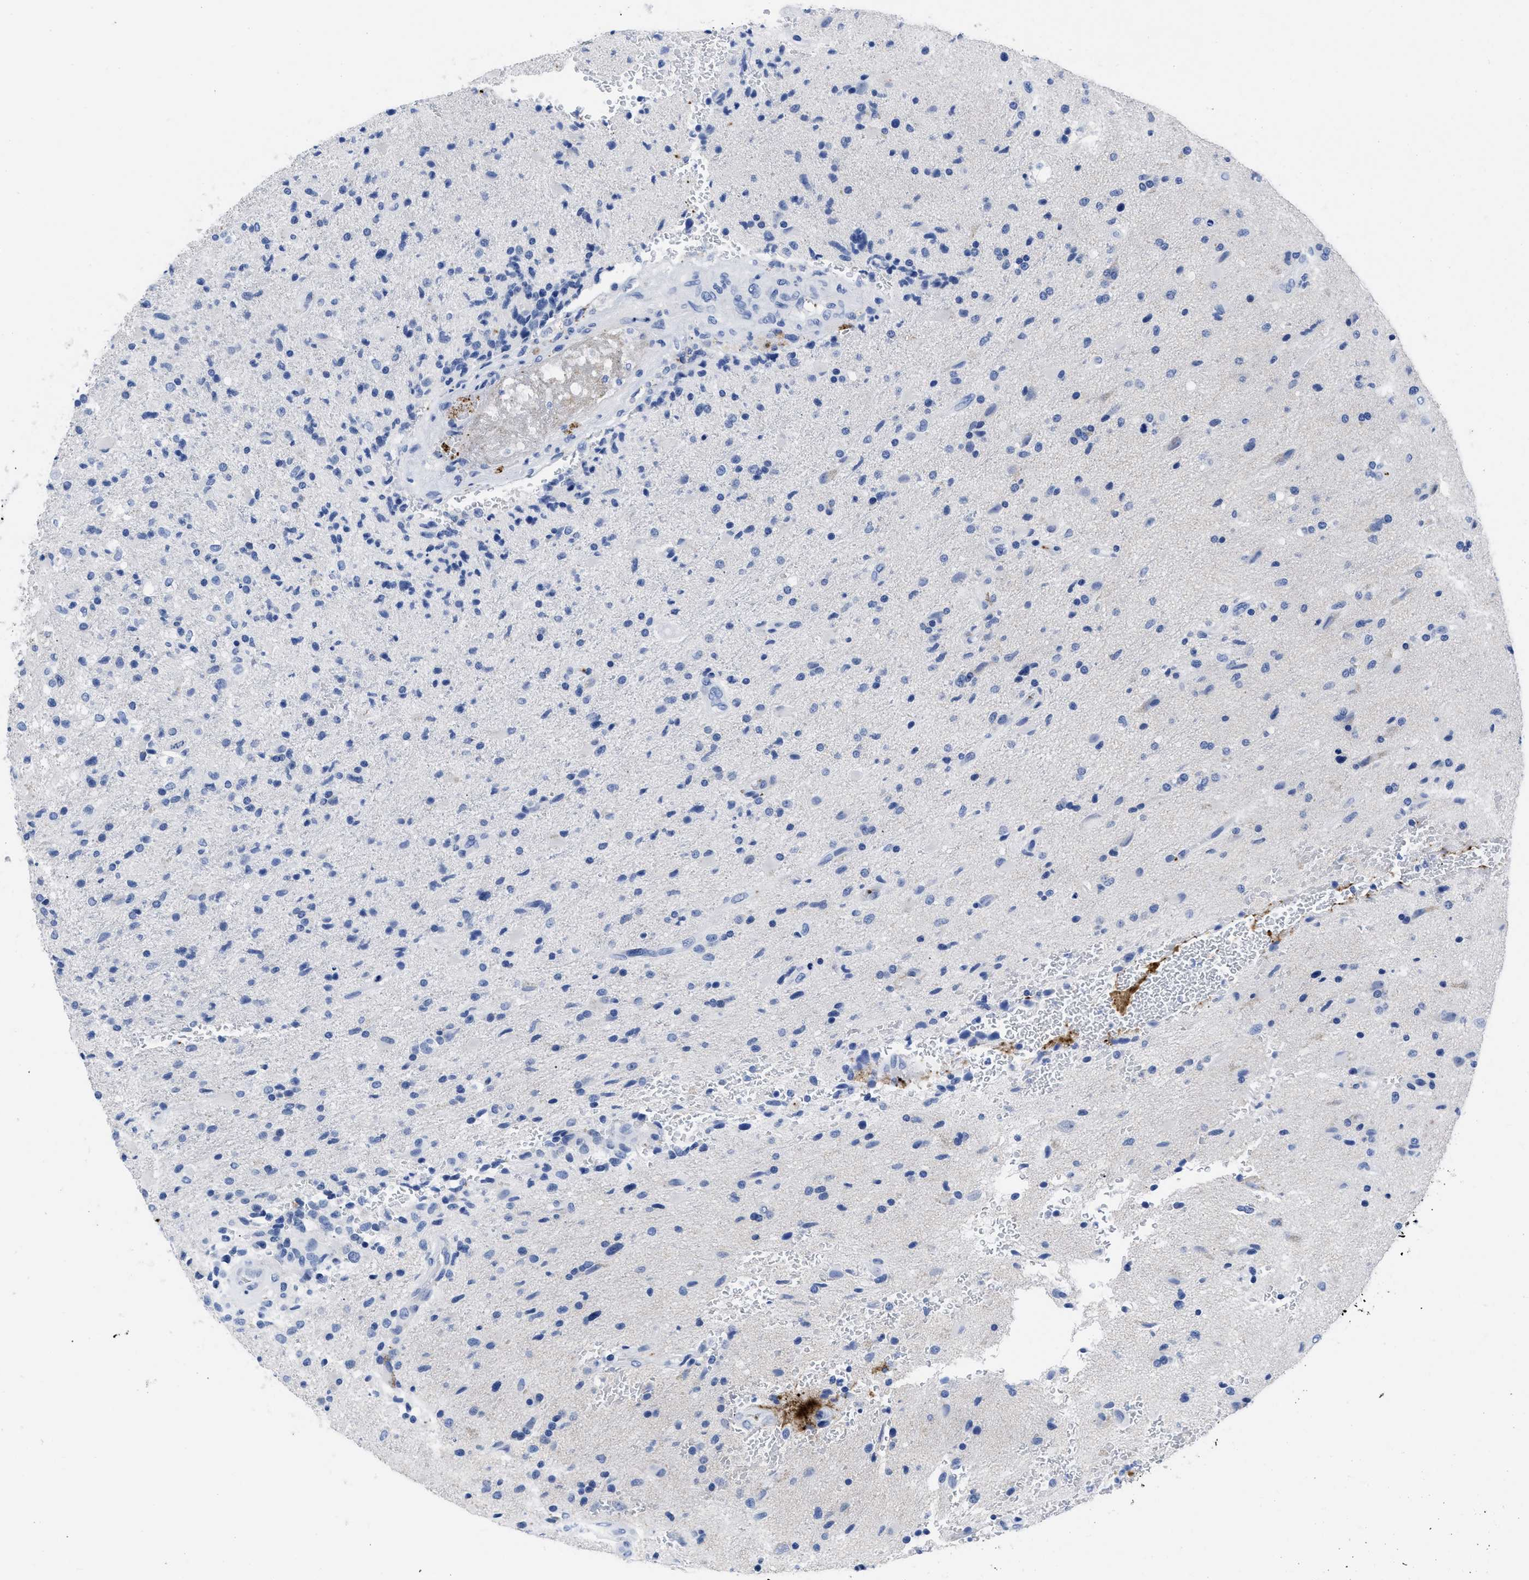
{"staining": {"intensity": "negative", "quantity": "none", "location": "none"}, "tissue": "glioma", "cell_type": "Tumor cells", "image_type": "cancer", "snomed": [{"axis": "morphology", "description": "Glioma, malignant, High grade"}, {"axis": "topography", "description": "Brain"}], "caption": "The histopathology image displays no staining of tumor cells in glioma.", "gene": "TREML1", "patient": {"sex": "male", "age": 72}}